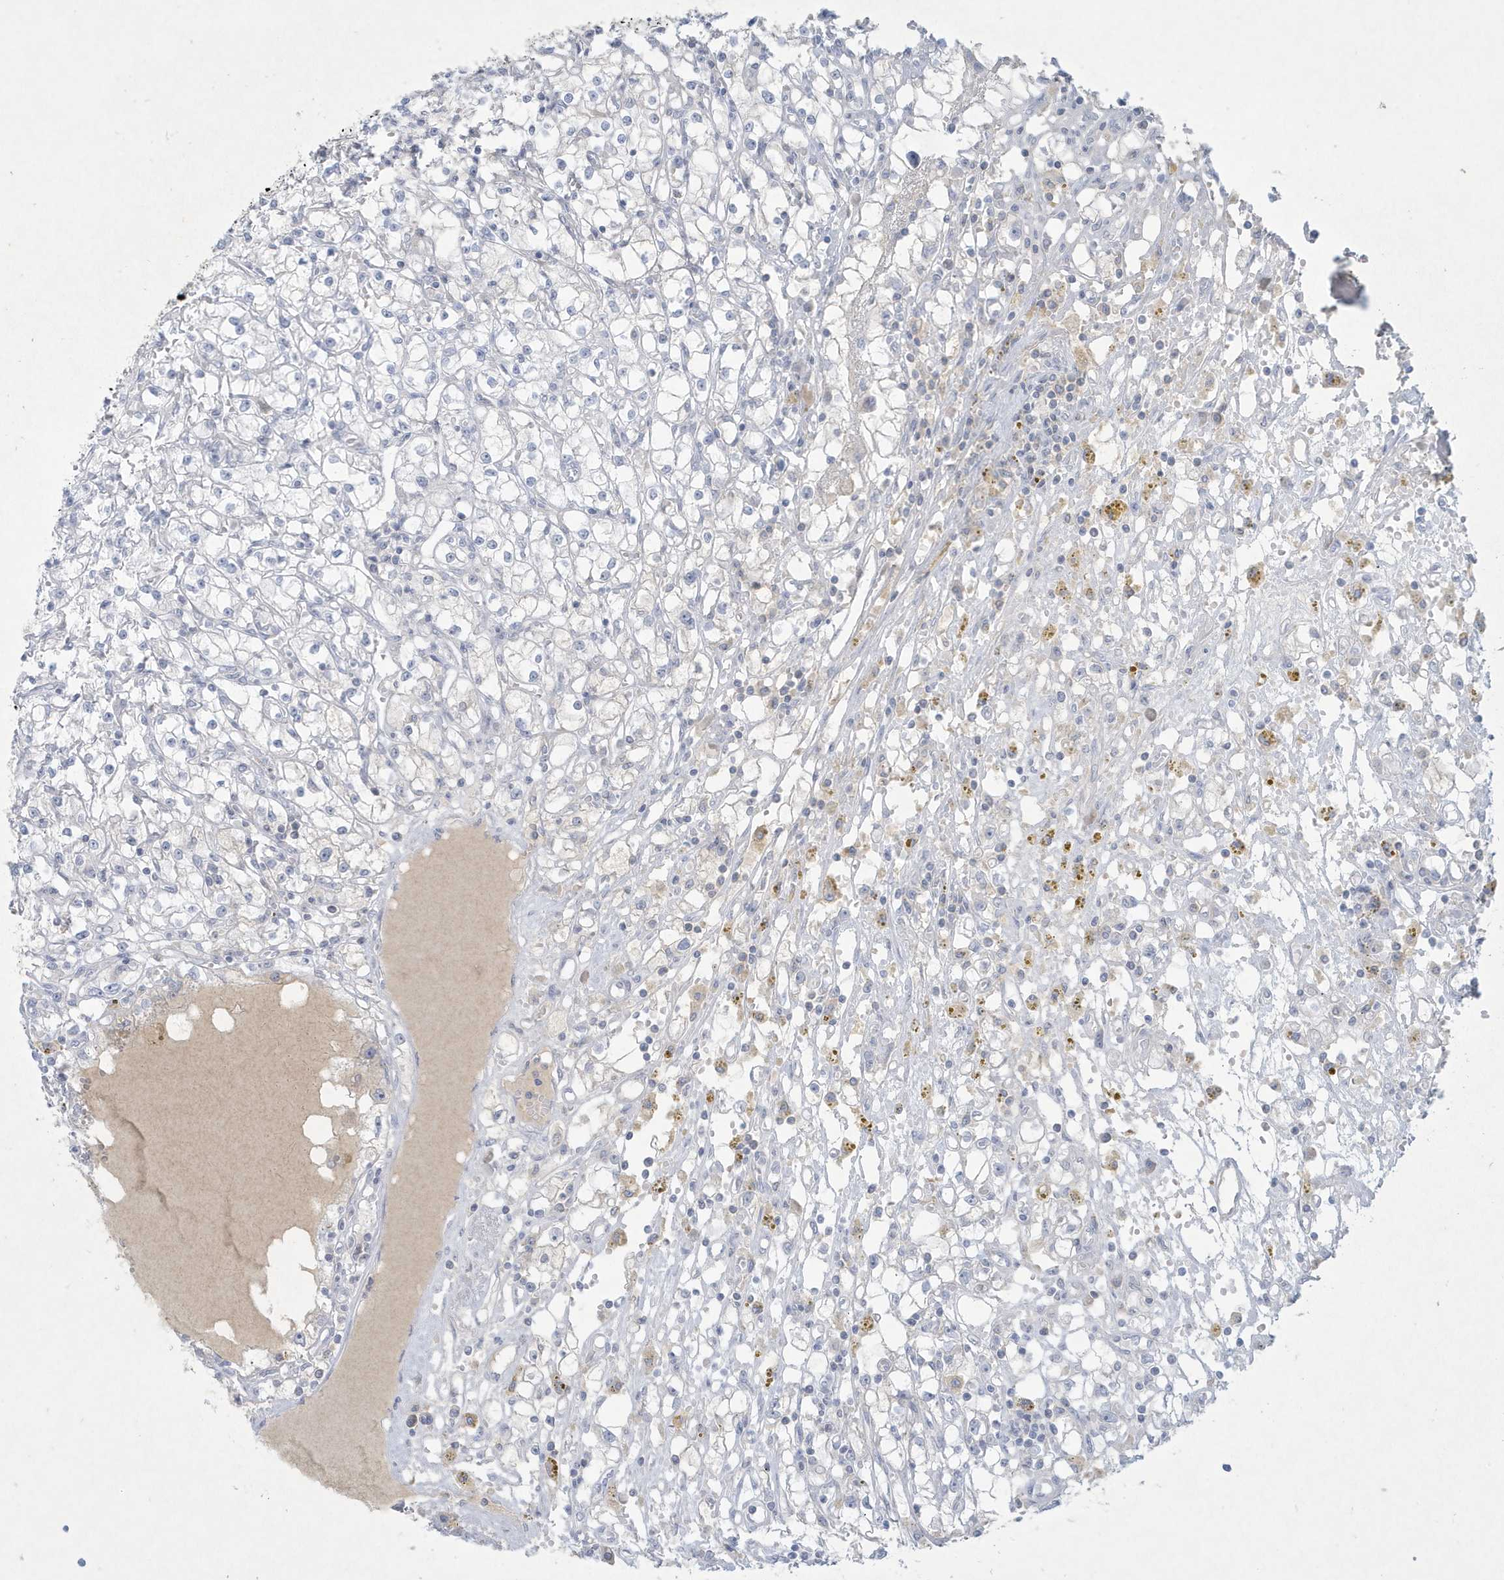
{"staining": {"intensity": "negative", "quantity": "none", "location": "none"}, "tissue": "renal cancer", "cell_type": "Tumor cells", "image_type": "cancer", "snomed": [{"axis": "morphology", "description": "Adenocarcinoma, NOS"}, {"axis": "topography", "description": "Kidney"}], "caption": "This is an immunohistochemistry histopathology image of renal adenocarcinoma. There is no expression in tumor cells.", "gene": "CCDC24", "patient": {"sex": "male", "age": 56}}